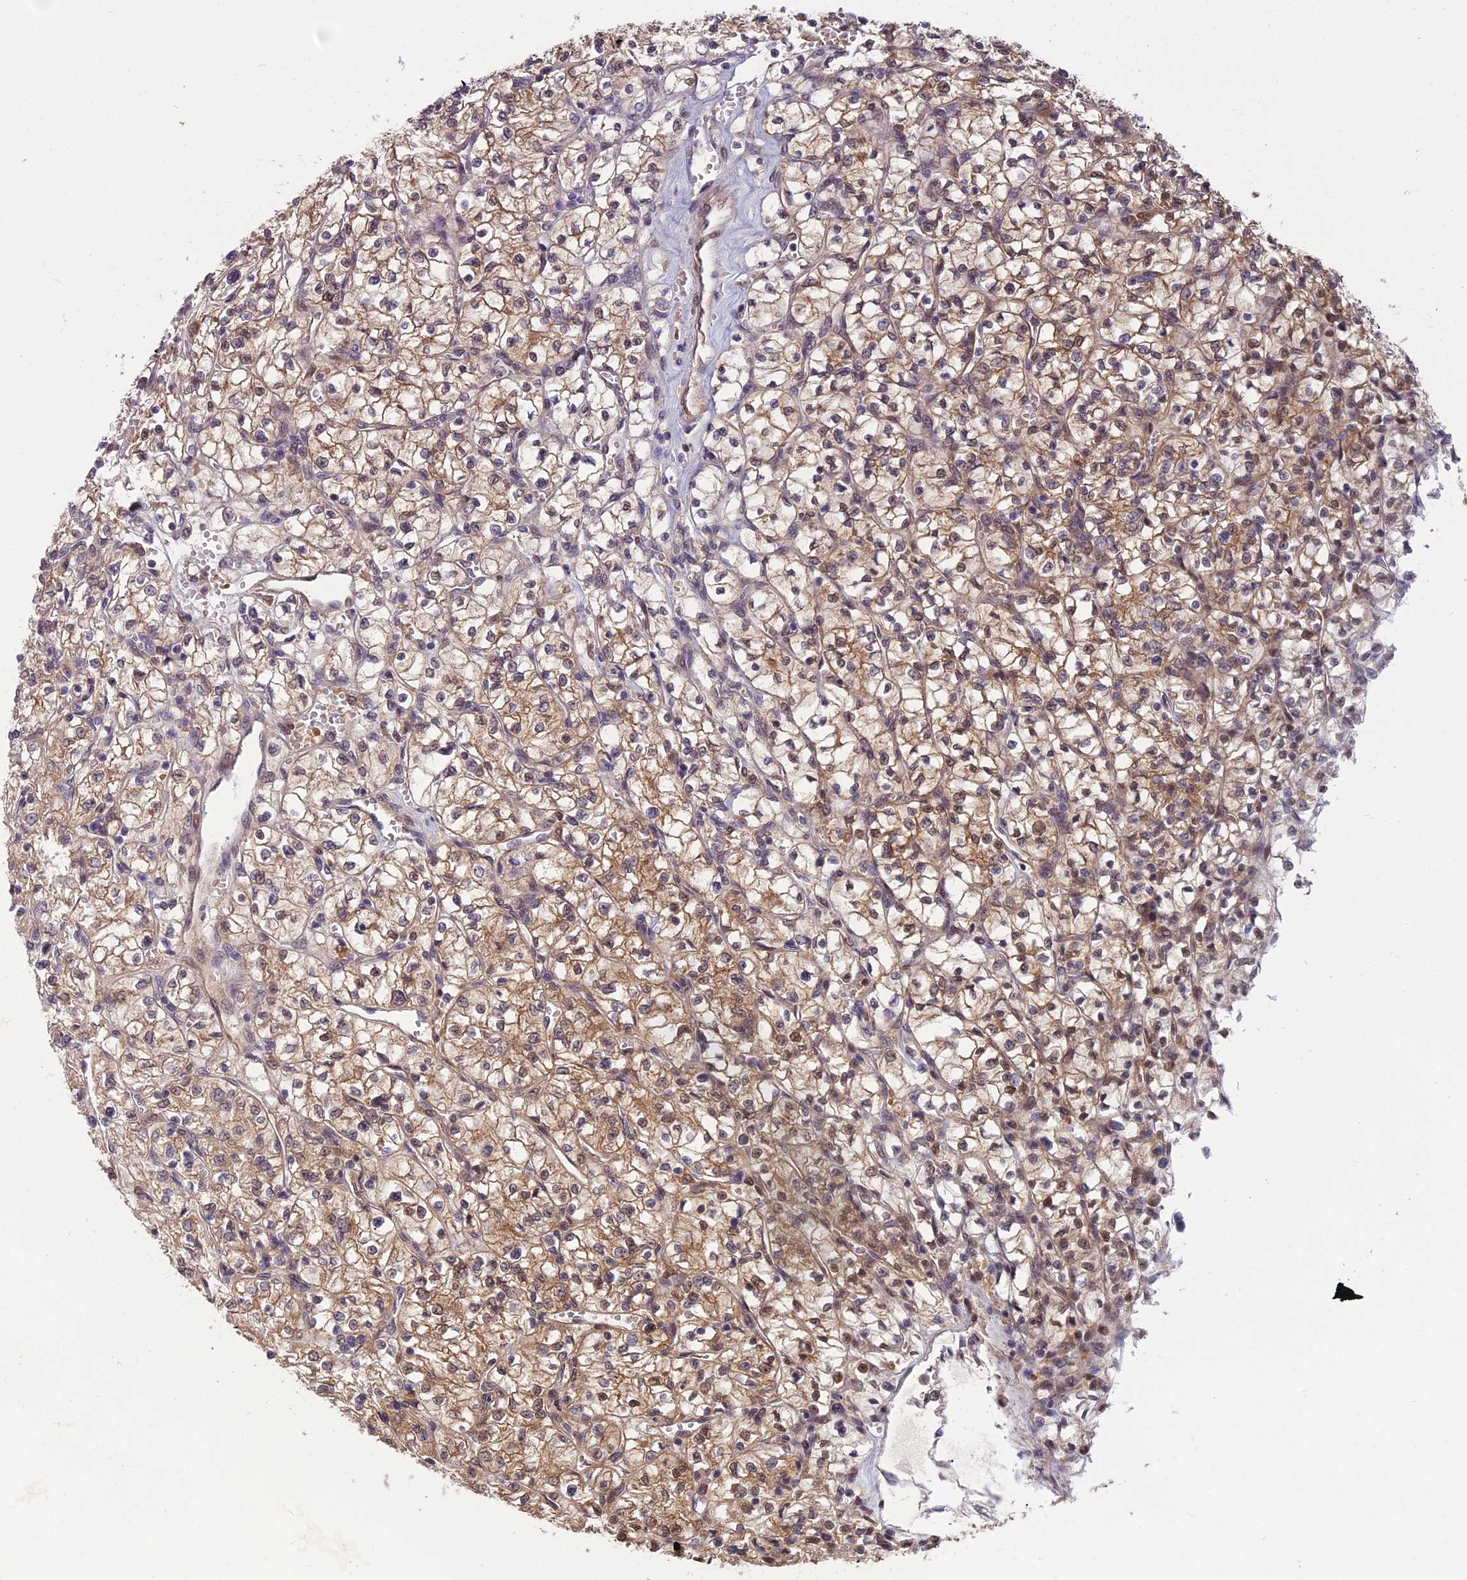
{"staining": {"intensity": "moderate", "quantity": ">75%", "location": "cytoplasmic/membranous,nuclear"}, "tissue": "renal cancer", "cell_type": "Tumor cells", "image_type": "cancer", "snomed": [{"axis": "morphology", "description": "Adenocarcinoma, NOS"}, {"axis": "topography", "description": "Kidney"}], "caption": "Renal adenocarcinoma tissue exhibits moderate cytoplasmic/membranous and nuclear staining in approximately >75% of tumor cells, visualized by immunohistochemistry.", "gene": "NR4A3", "patient": {"sex": "female", "age": 64}}